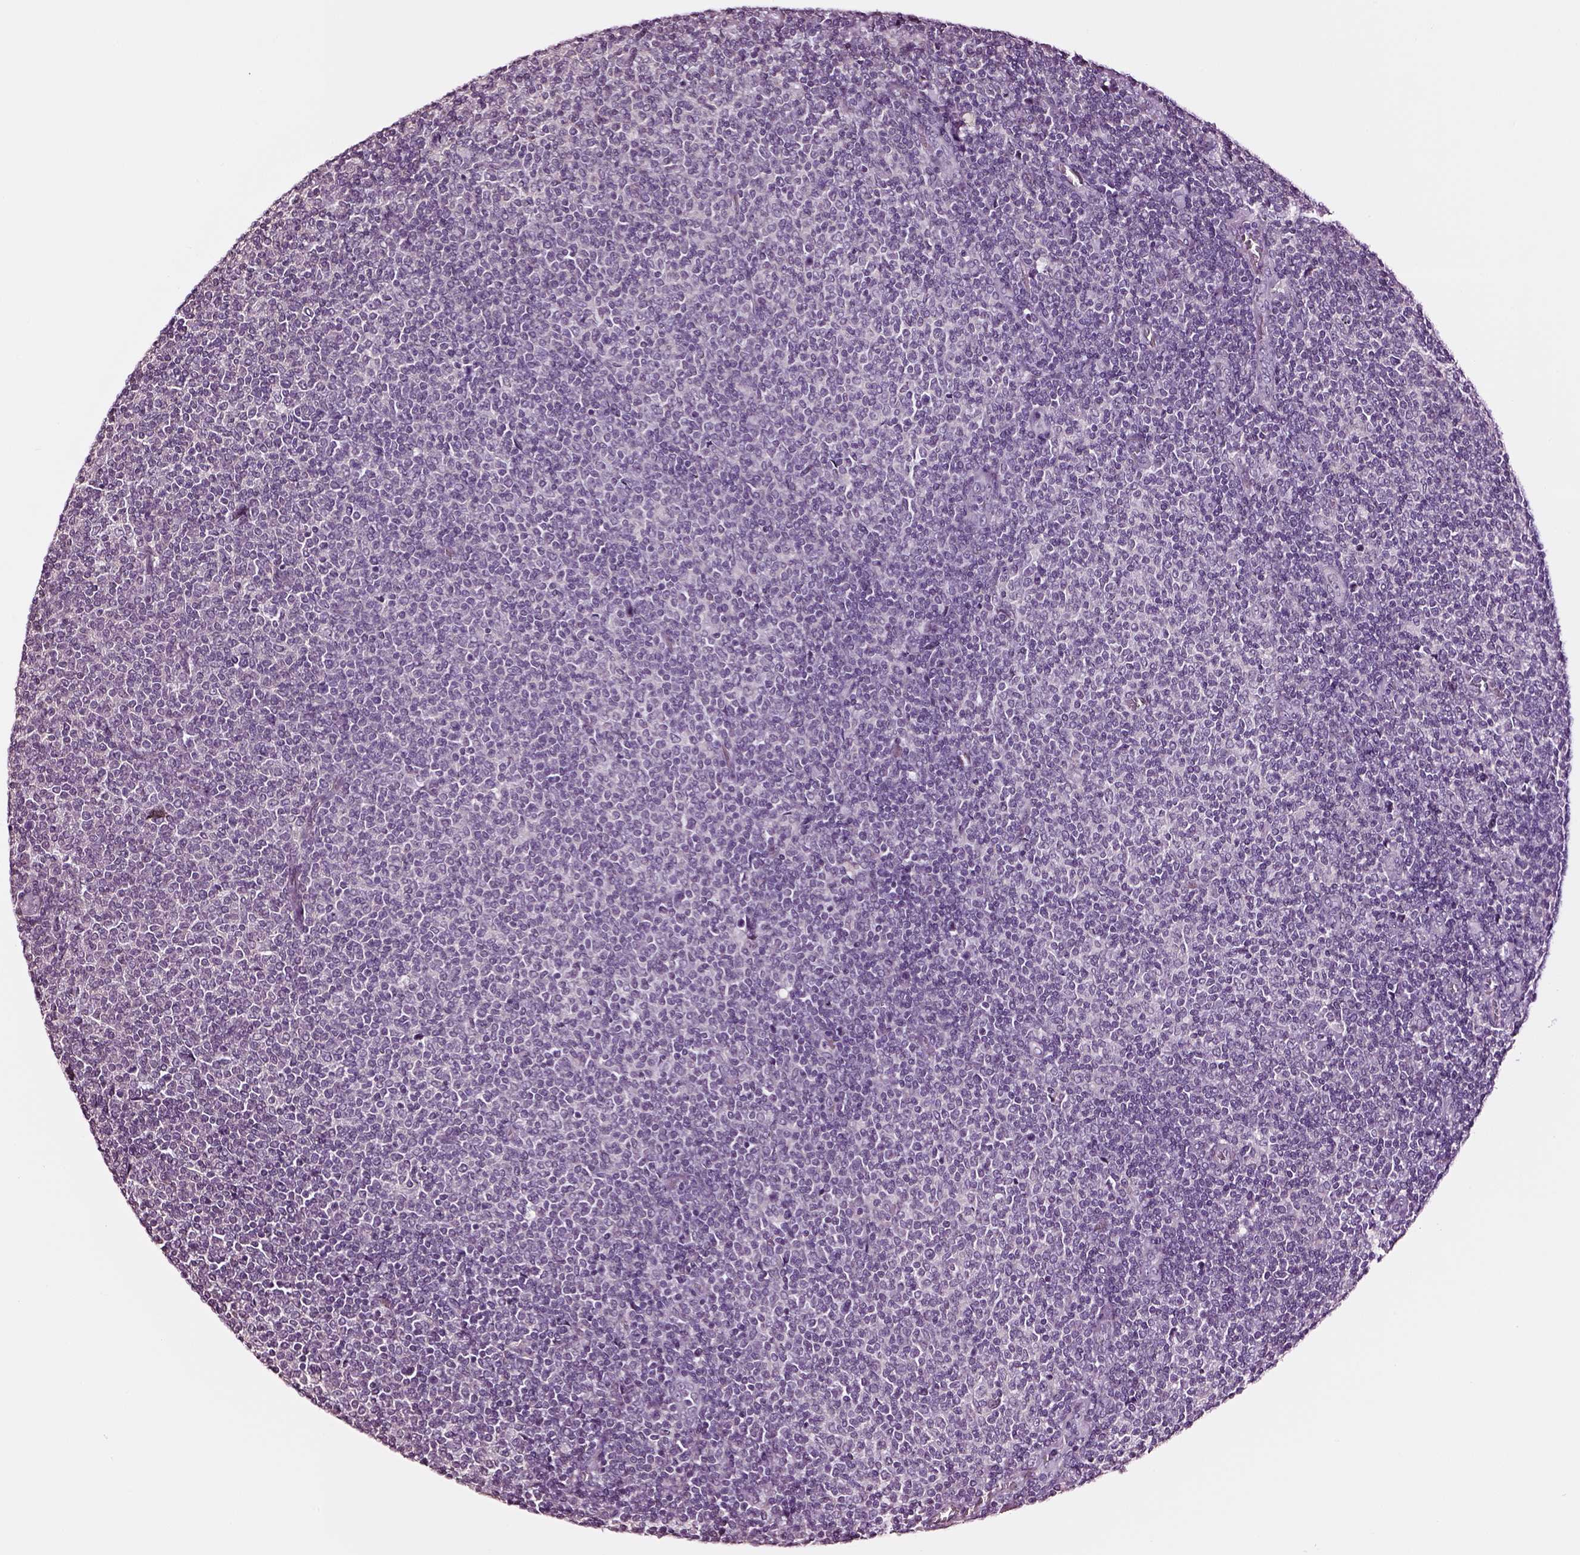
{"staining": {"intensity": "negative", "quantity": "none", "location": "none"}, "tissue": "lymphoma", "cell_type": "Tumor cells", "image_type": "cancer", "snomed": [{"axis": "morphology", "description": "Malignant lymphoma, non-Hodgkin's type, Low grade"}, {"axis": "topography", "description": "Lymph node"}], "caption": "Protein analysis of lymphoma displays no significant positivity in tumor cells. (DAB (3,3'-diaminobenzidine) immunohistochemistry (IHC), high magnification).", "gene": "SOX10", "patient": {"sex": "male", "age": 52}}